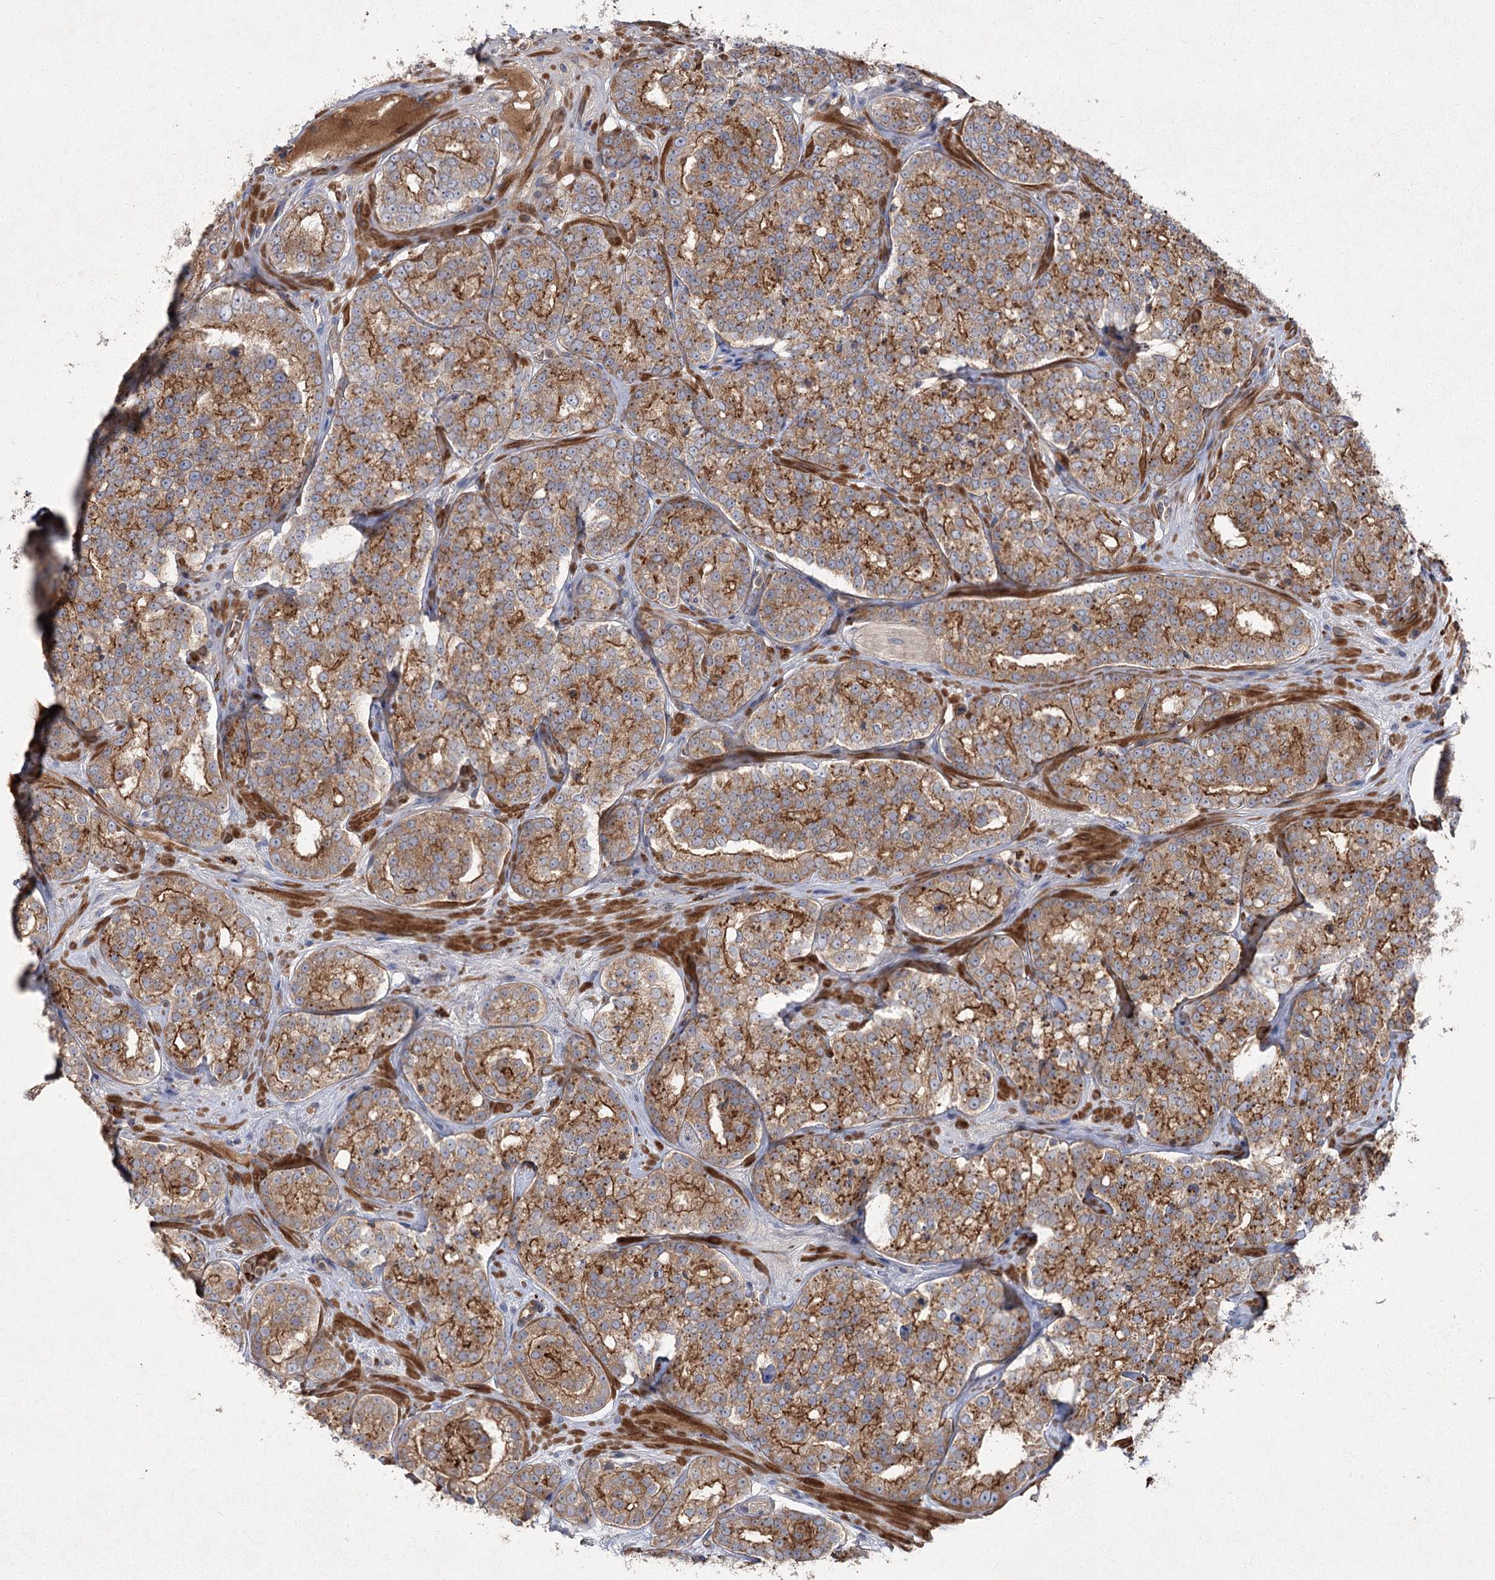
{"staining": {"intensity": "strong", "quantity": ">75%", "location": "cytoplasmic/membranous"}, "tissue": "prostate cancer", "cell_type": "Tumor cells", "image_type": "cancer", "snomed": [{"axis": "morphology", "description": "Normal tissue, NOS"}, {"axis": "morphology", "description": "Adenocarcinoma, High grade"}, {"axis": "topography", "description": "Prostate"}], "caption": "Human prostate cancer (high-grade adenocarcinoma) stained with a protein marker exhibits strong staining in tumor cells.", "gene": "KIAA0825", "patient": {"sex": "male", "age": 83}}